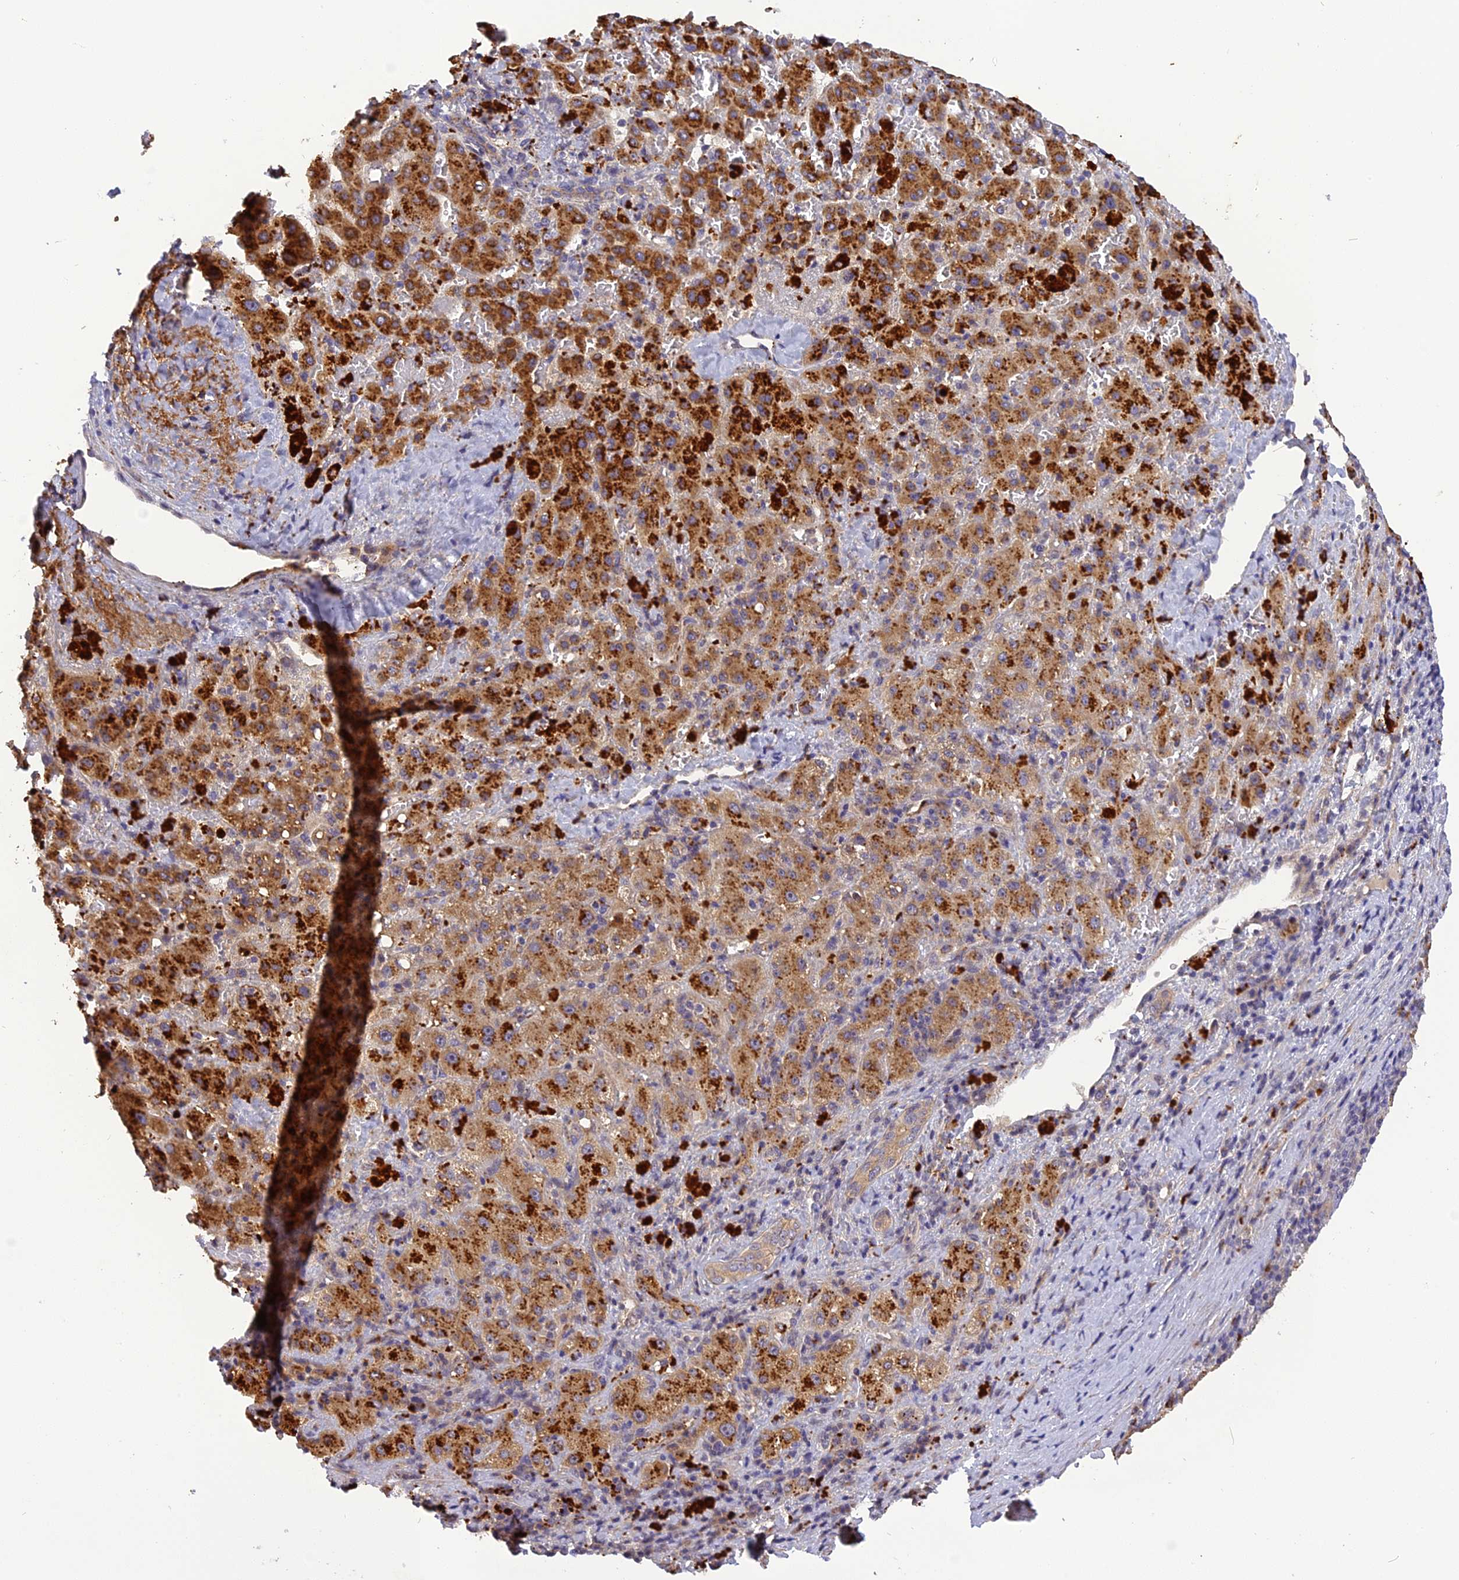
{"staining": {"intensity": "moderate", "quantity": ">75%", "location": "cytoplasmic/membranous"}, "tissue": "liver cancer", "cell_type": "Tumor cells", "image_type": "cancer", "snomed": [{"axis": "morphology", "description": "Carcinoma, Hepatocellular, NOS"}, {"axis": "topography", "description": "Liver"}], "caption": "There is medium levels of moderate cytoplasmic/membranous positivity in tumor cells of liver cancer, as demonstrated by immunohistochemical staining (brown color).", "gene": "FNIP2", "patient": {"sex": "female", "age": 58}}